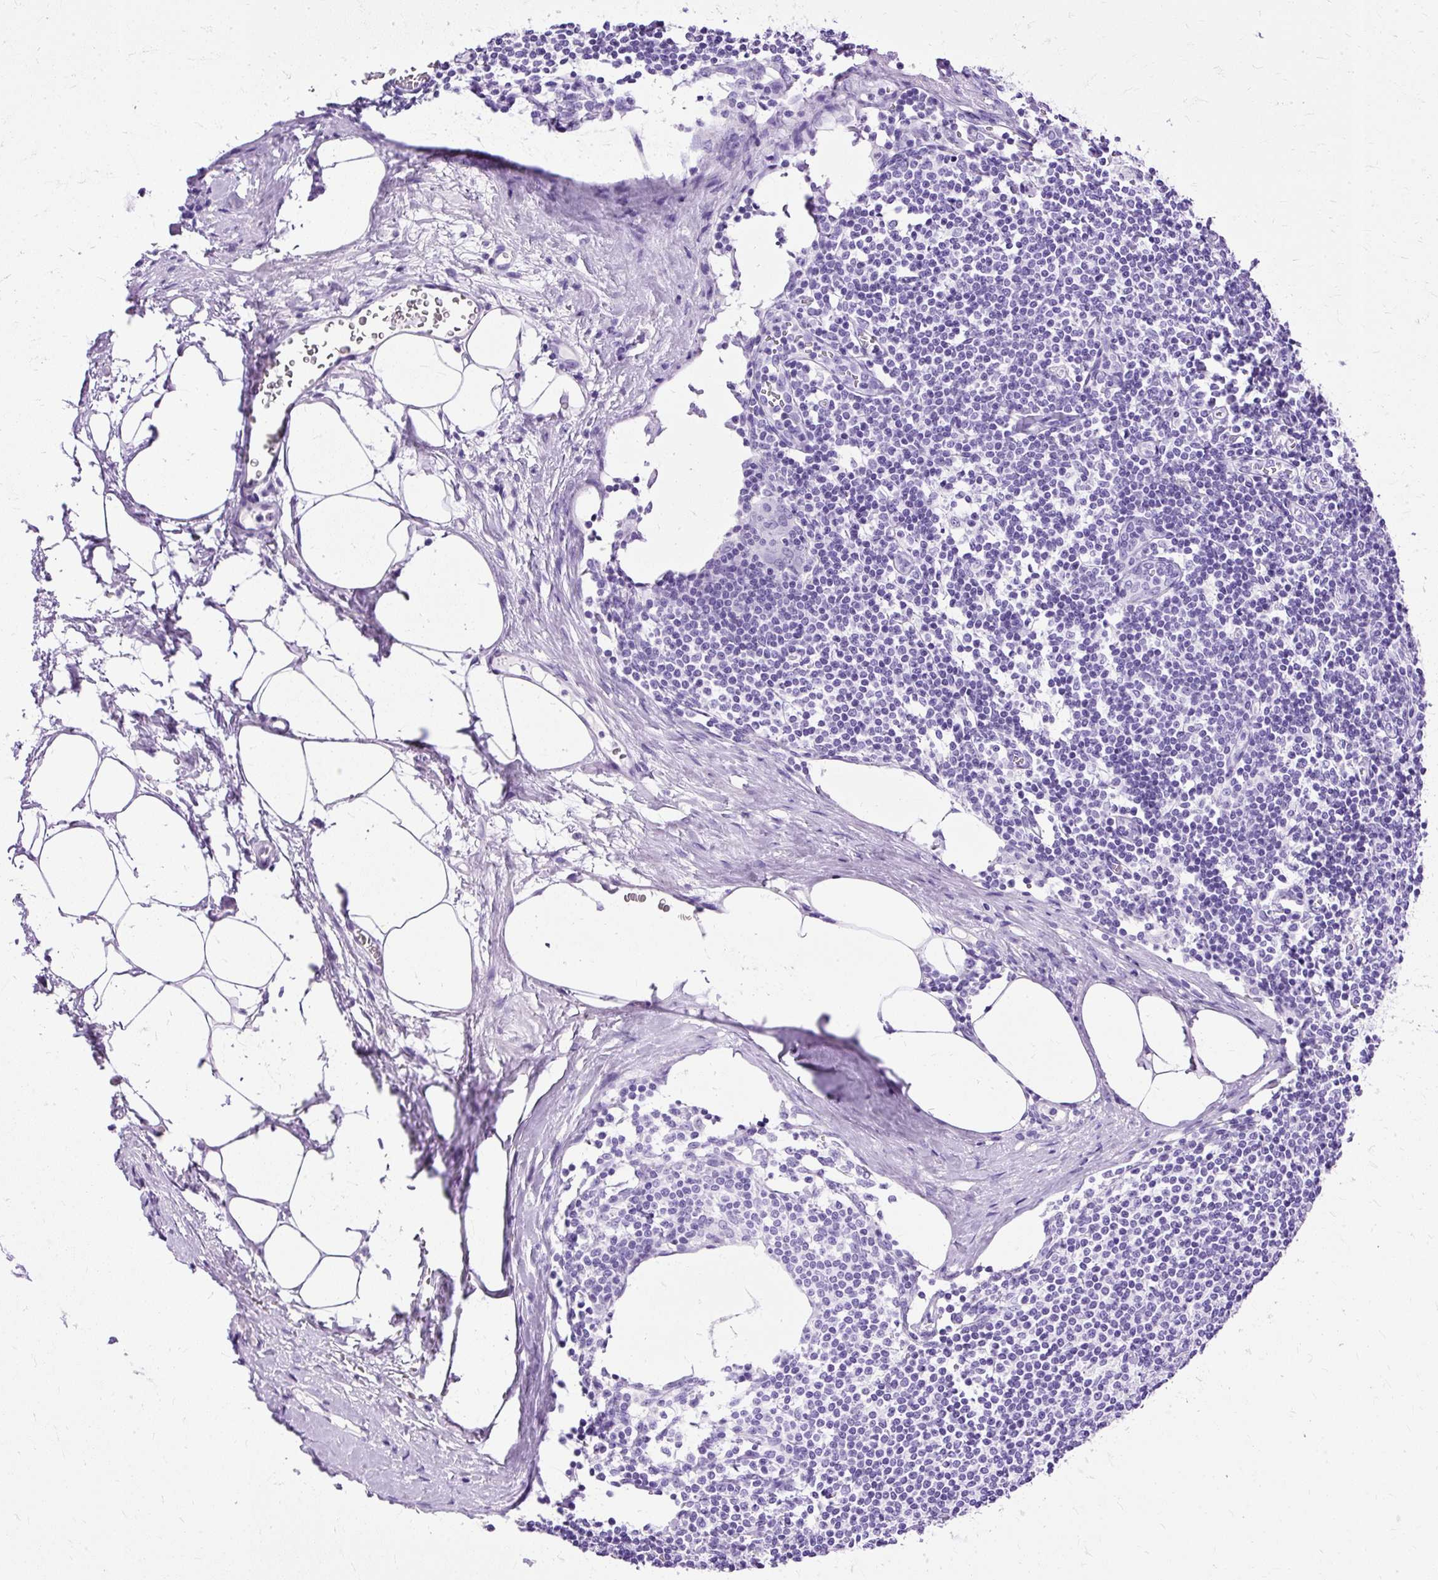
{"staining": {"intensity": "negative", "quantity": "none", "location": "none"}, "tissue": "lymph node", "cell_type": "Germinal center cells", "image_type": "normal", "snomed": [{"axis": "morphology", "description": "Normal tissue, NOS"}, {"axis": "topography", "description": "Lymph node"}], "caption": "IHC image of benign lymph node: human lymph node stained with DAB exhibits no significant protein staining in germinal center cells.", "gene": "SLC8A2", "patient": {"sex": "female", "age": 59}}